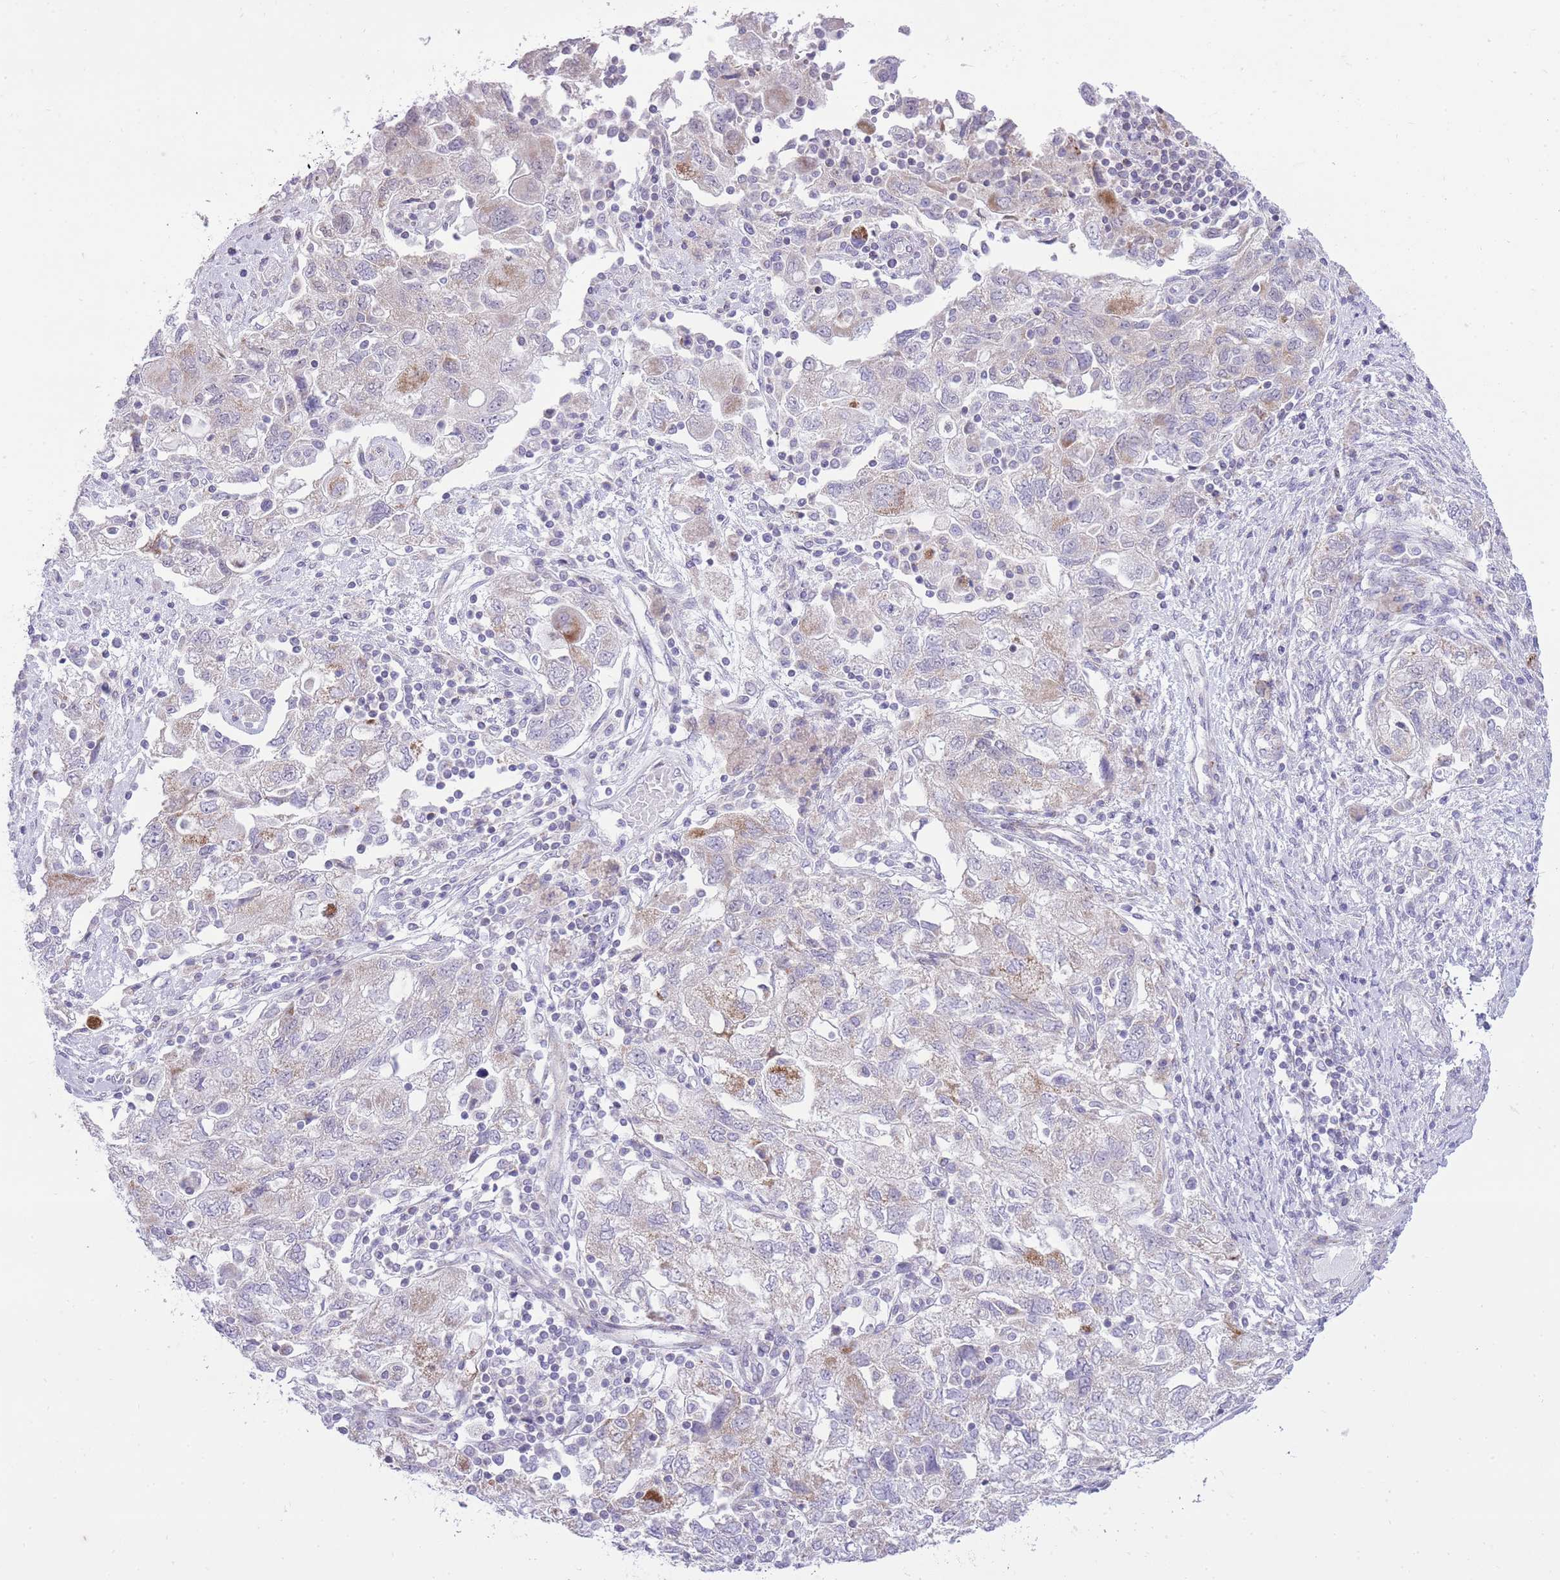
{"staining": {"intensity": "moderate", "quantity": "<25%", "location": "cytoplasmic/membranous"}, "tissue": "ovarian cancer", "cell_type": "Tumor cells", "image_type": "cancer", "snomed": [{"axis": "morphology", "description": "Carcinoma, NOS"}, {"axis": "morphology", "description": "Cystadenocarcinoma, serous, NOS"}, {"axis": "topography", "description": "Ovary"}], "caption": "This is a histology image of immunohistochemistry (IHC) staining of ovarian cancer, which shows moderate positivity in the cytoplasmic/membranous of tumor cells.", "gene": "DENND2D", "patient": {"sex": "female", "age": 69}}